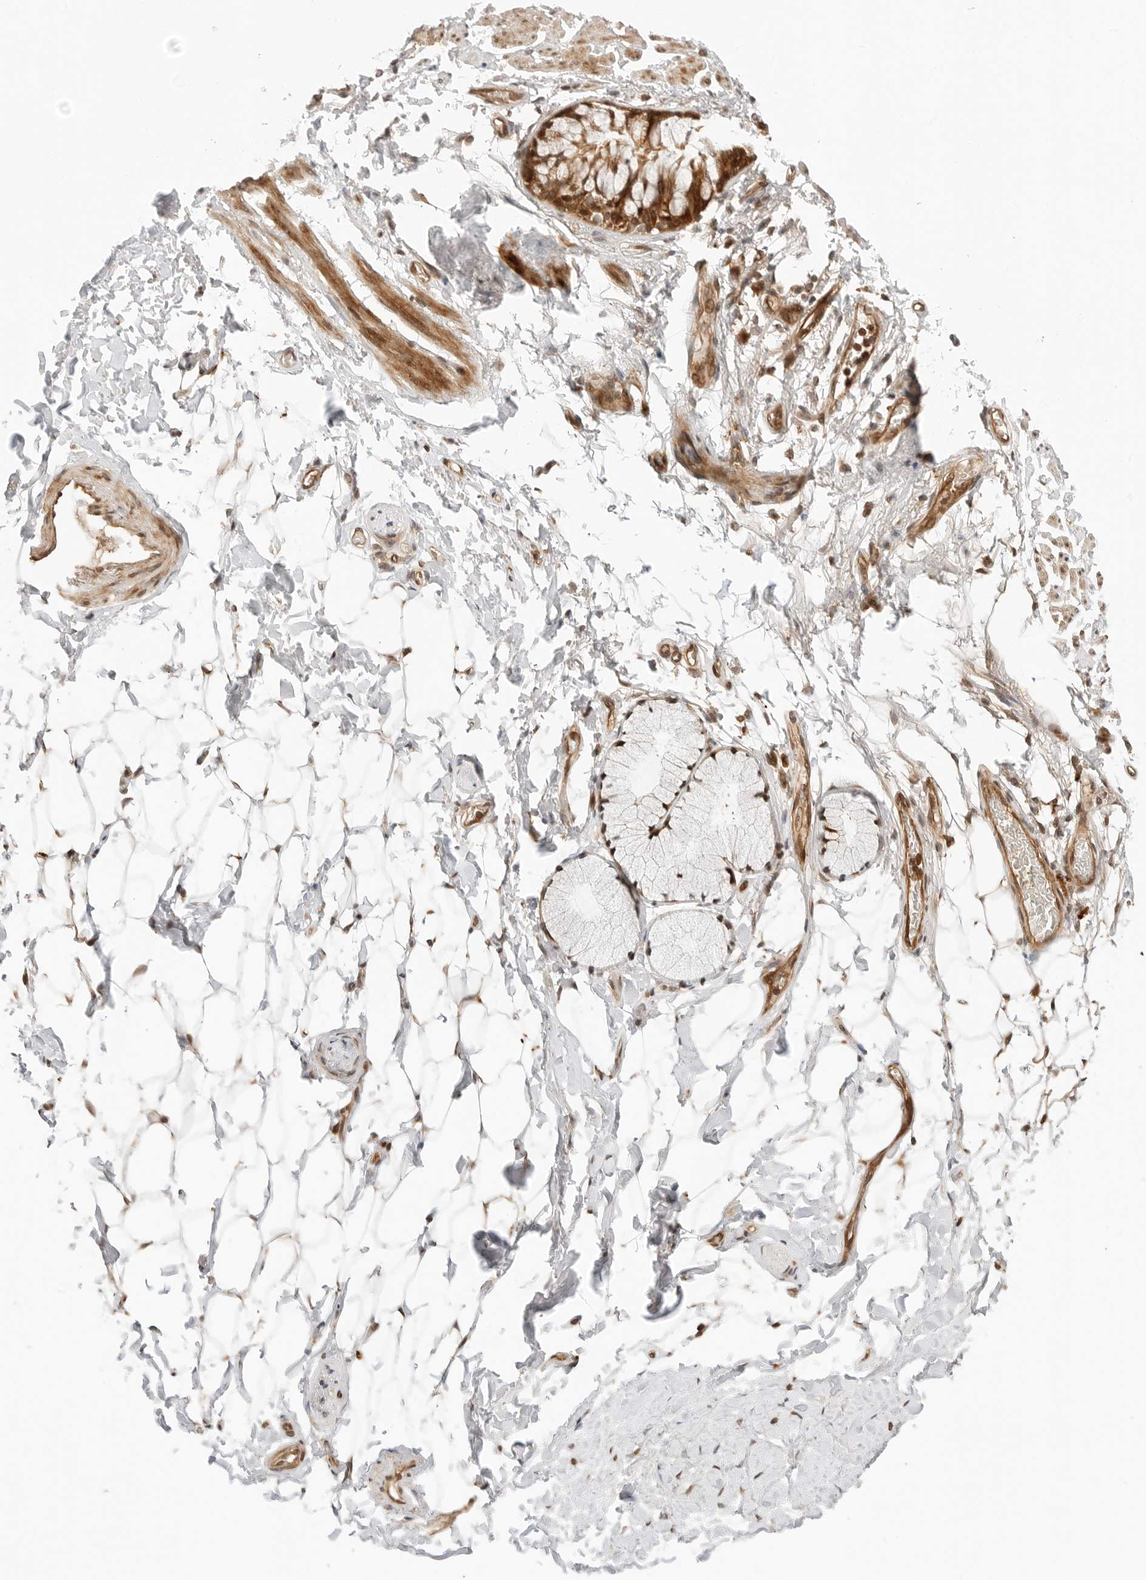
{"staining": {"intensity": "negative", "quantity": "none", "location": "none"}, "tissue": "adipose tissue", "cell_type": "Adipocytes", "image_type": "normal", "snomed": [{"axis": "morphology", "description": "Normal tissue, NOS"}, {"axis": "topography", "description": "Cartilage tissue"}, {"axis": "topography", "description": "Bronchus"}], "caption": "Immunohistochemistry (IHC) of unremarkable human adipose tissue shows no staining in adipocytes.", "gene": "GEM", "patient": {"sex": "female", "age": 73}}